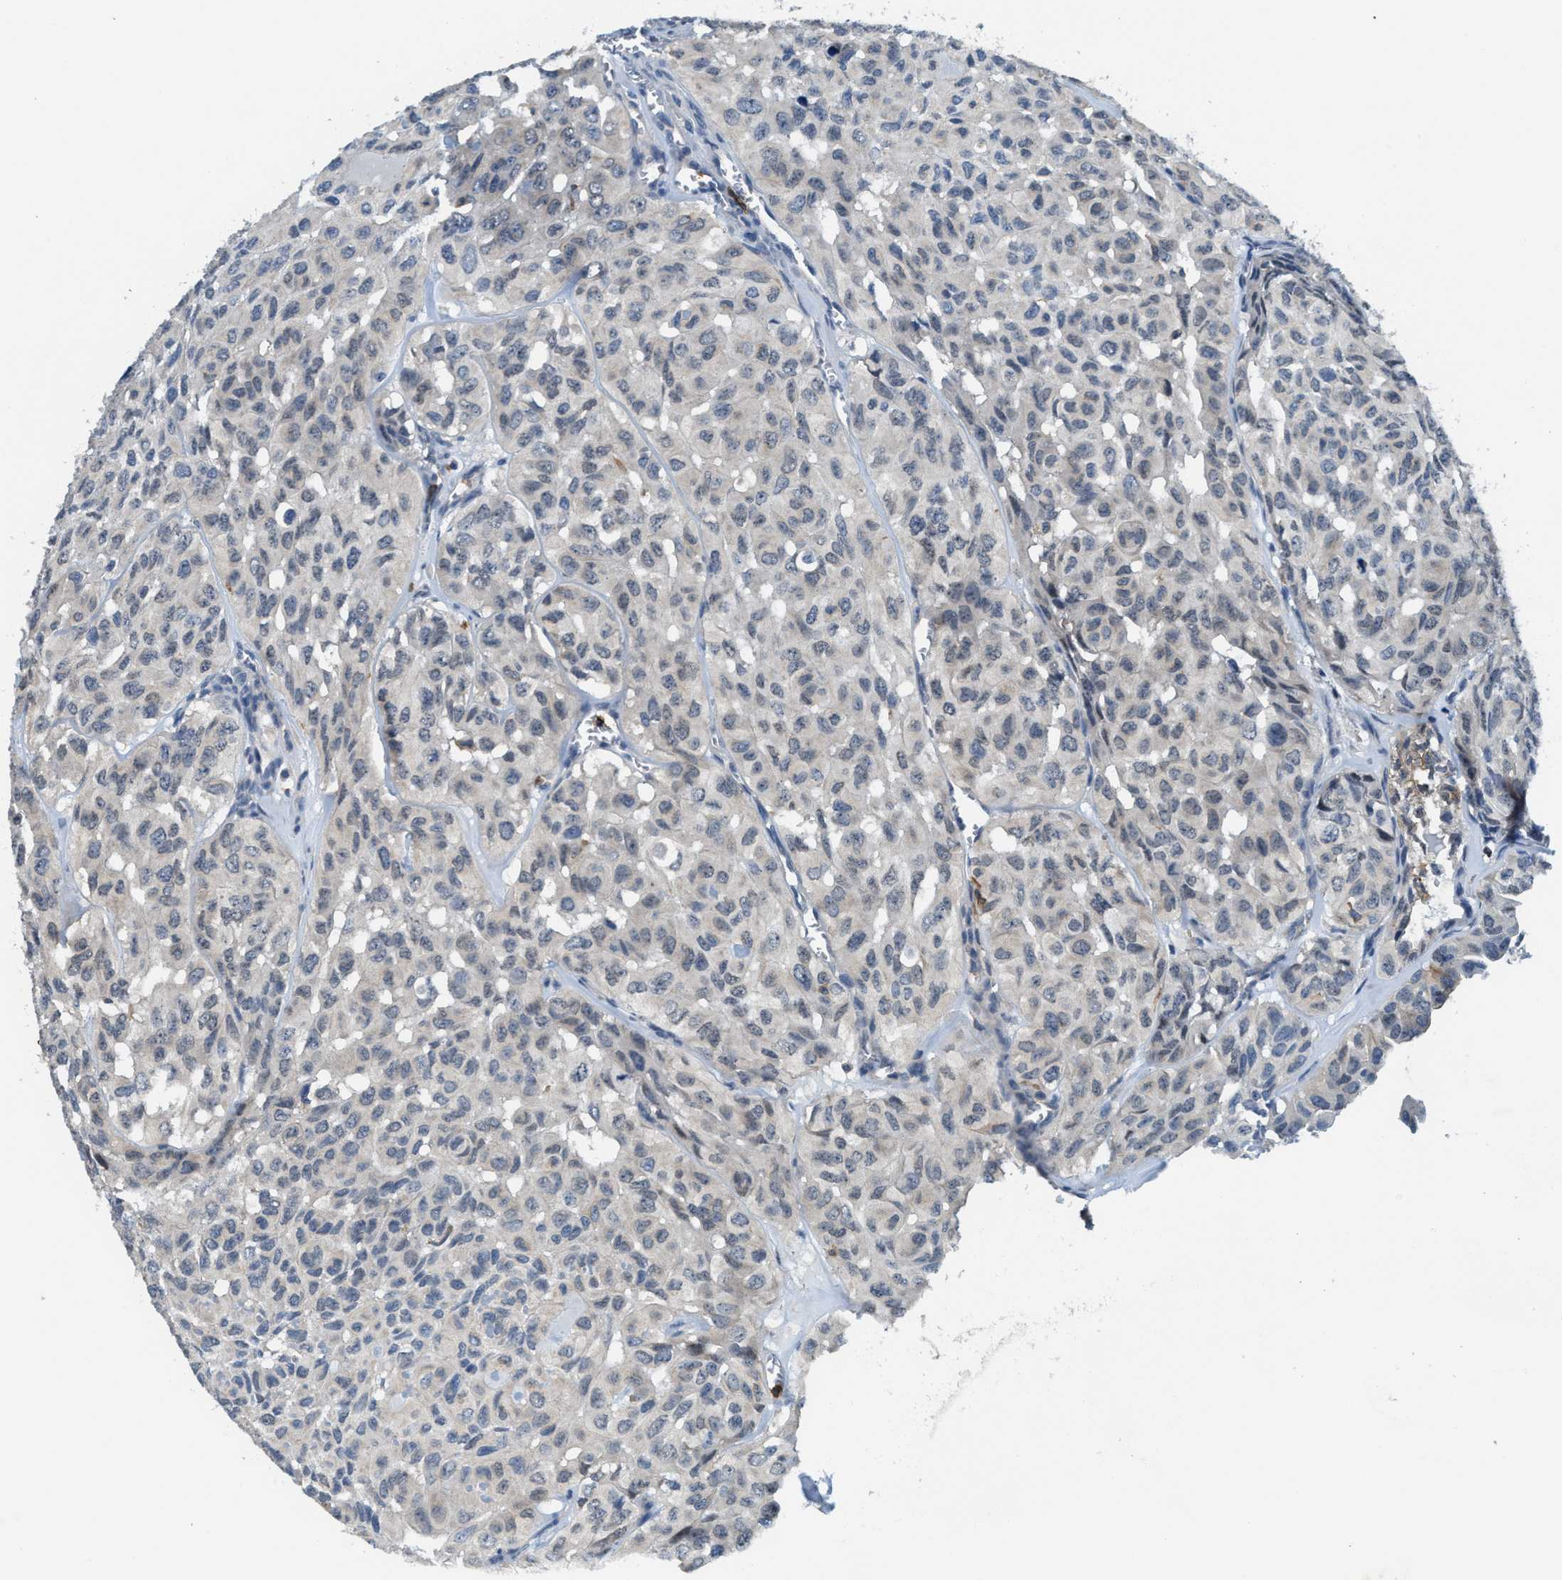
{"staining": {"intensity": "negative", "quantity": "none", "location": "none"}, "tissue": "head and neck cancer", "cell_type": "Tumor cells", "image_type": "cancer", "snomed": [{"axis": "morphology", "description": "Adenocarcinoma, NOS"}, {"axis": "topography", "description": "Salivary gland, NOS"}, {"axis": "topography", "description": "Head-Neck"}], "caption": "Immunohistochemical staining of human adenocarcinoma (head and neck) displays no significant positivity in tumor cells.", "gene": "MYO1G", "patient": {"sex": "female", "age": 76}}